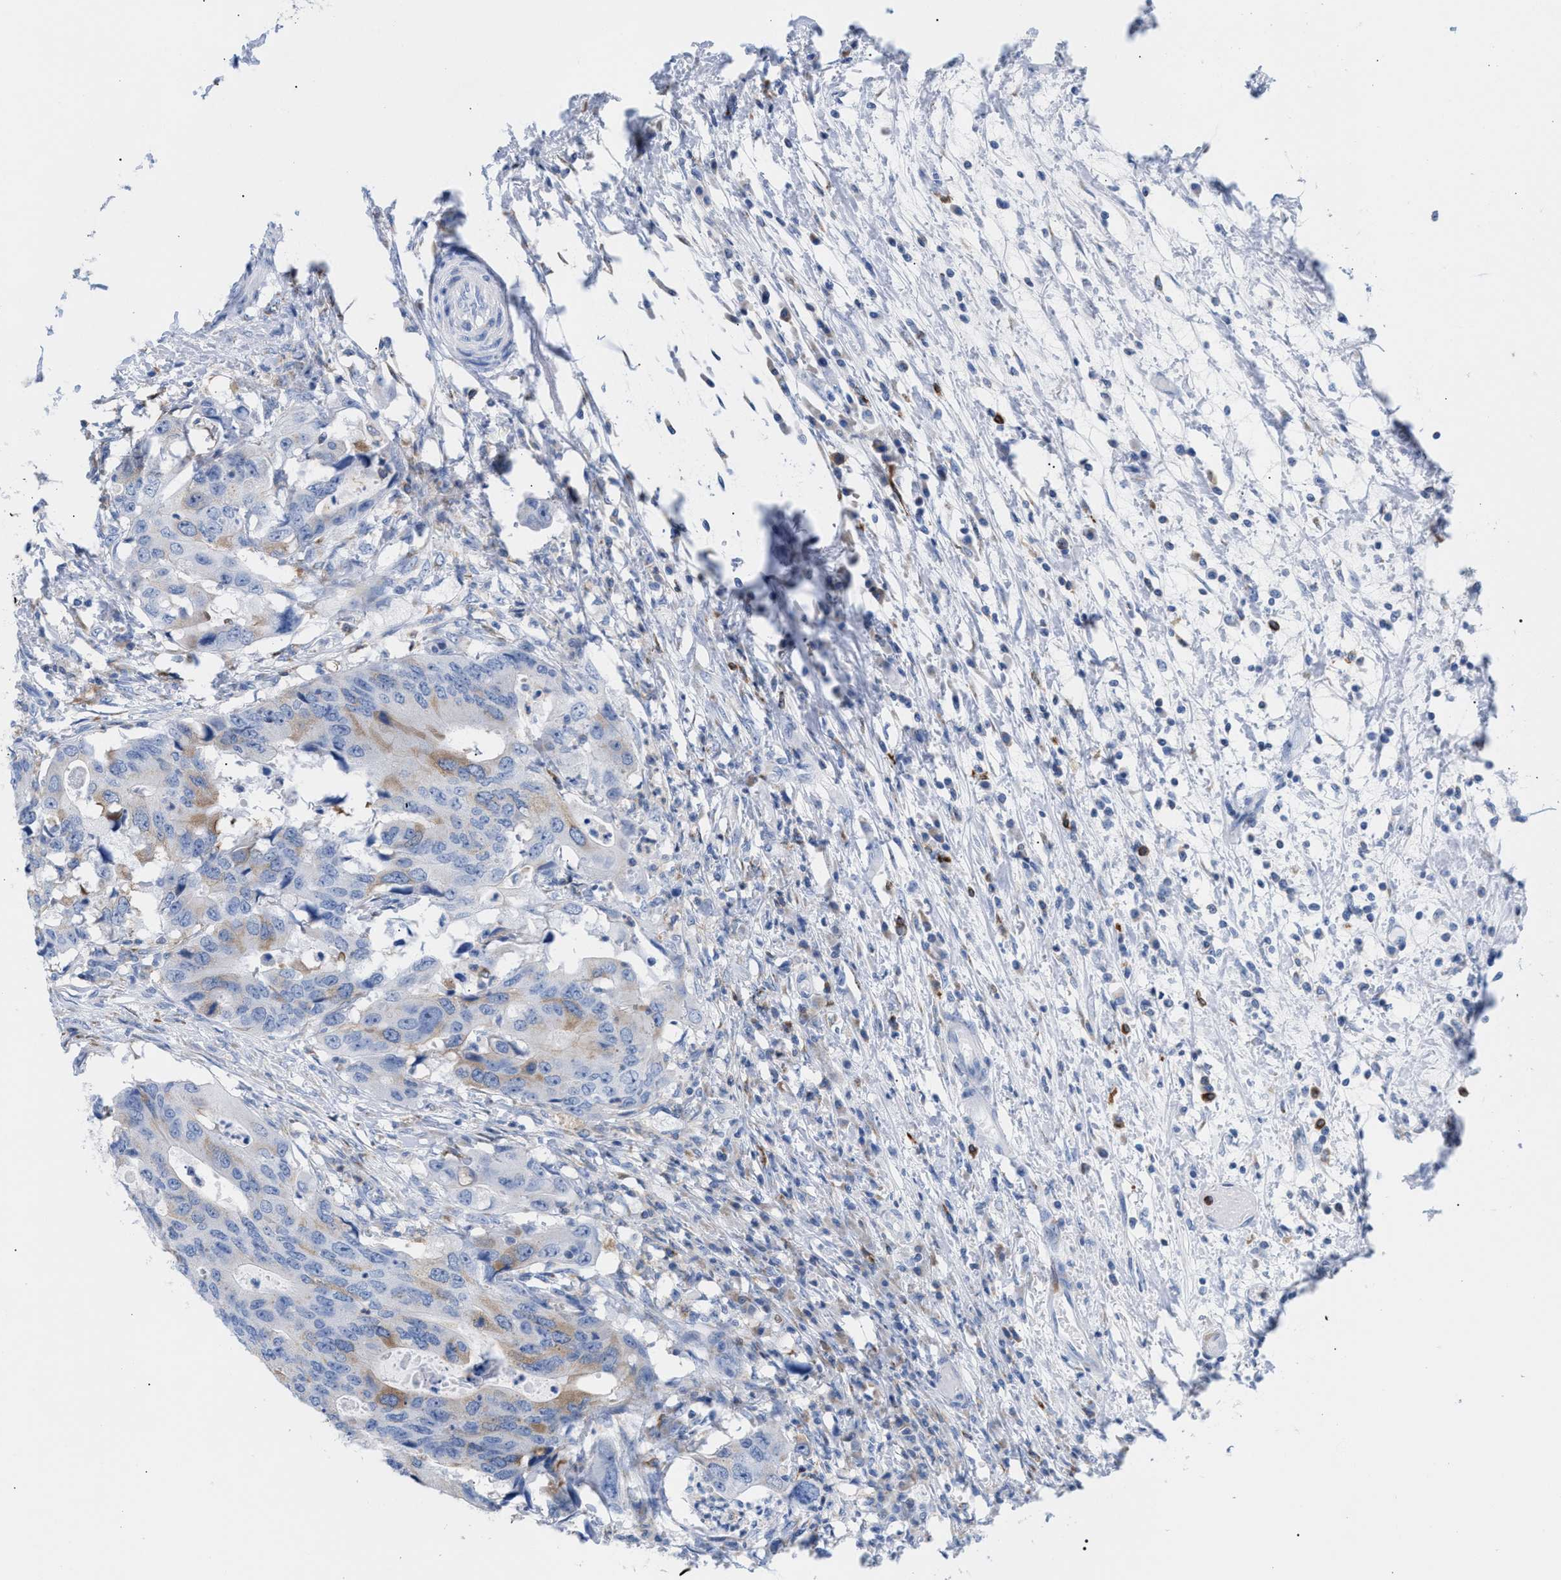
{"staining": {"intensity": "moderate", "quantity": "<25%", "location": "cytoplasmic/membranous"}, "tissue": "colorectal cancer", "cell_type": "Tumor cells", "image_type": "cancer", "snomed": [{"axis": "morphology", "description": "Adenocarcinoma, NOS"}, {"axis": "topography", "description": "Colon"}], "caption": "IHC micrograph of human adenocarcinoma (colorectal) stained for a protein (brown), which reveals low levels of moderate cytoplasmic/membranous expression in about <25% of tumor cells.", "gene": "TACC3", "patient": {"sex": "male", "age": 71}}